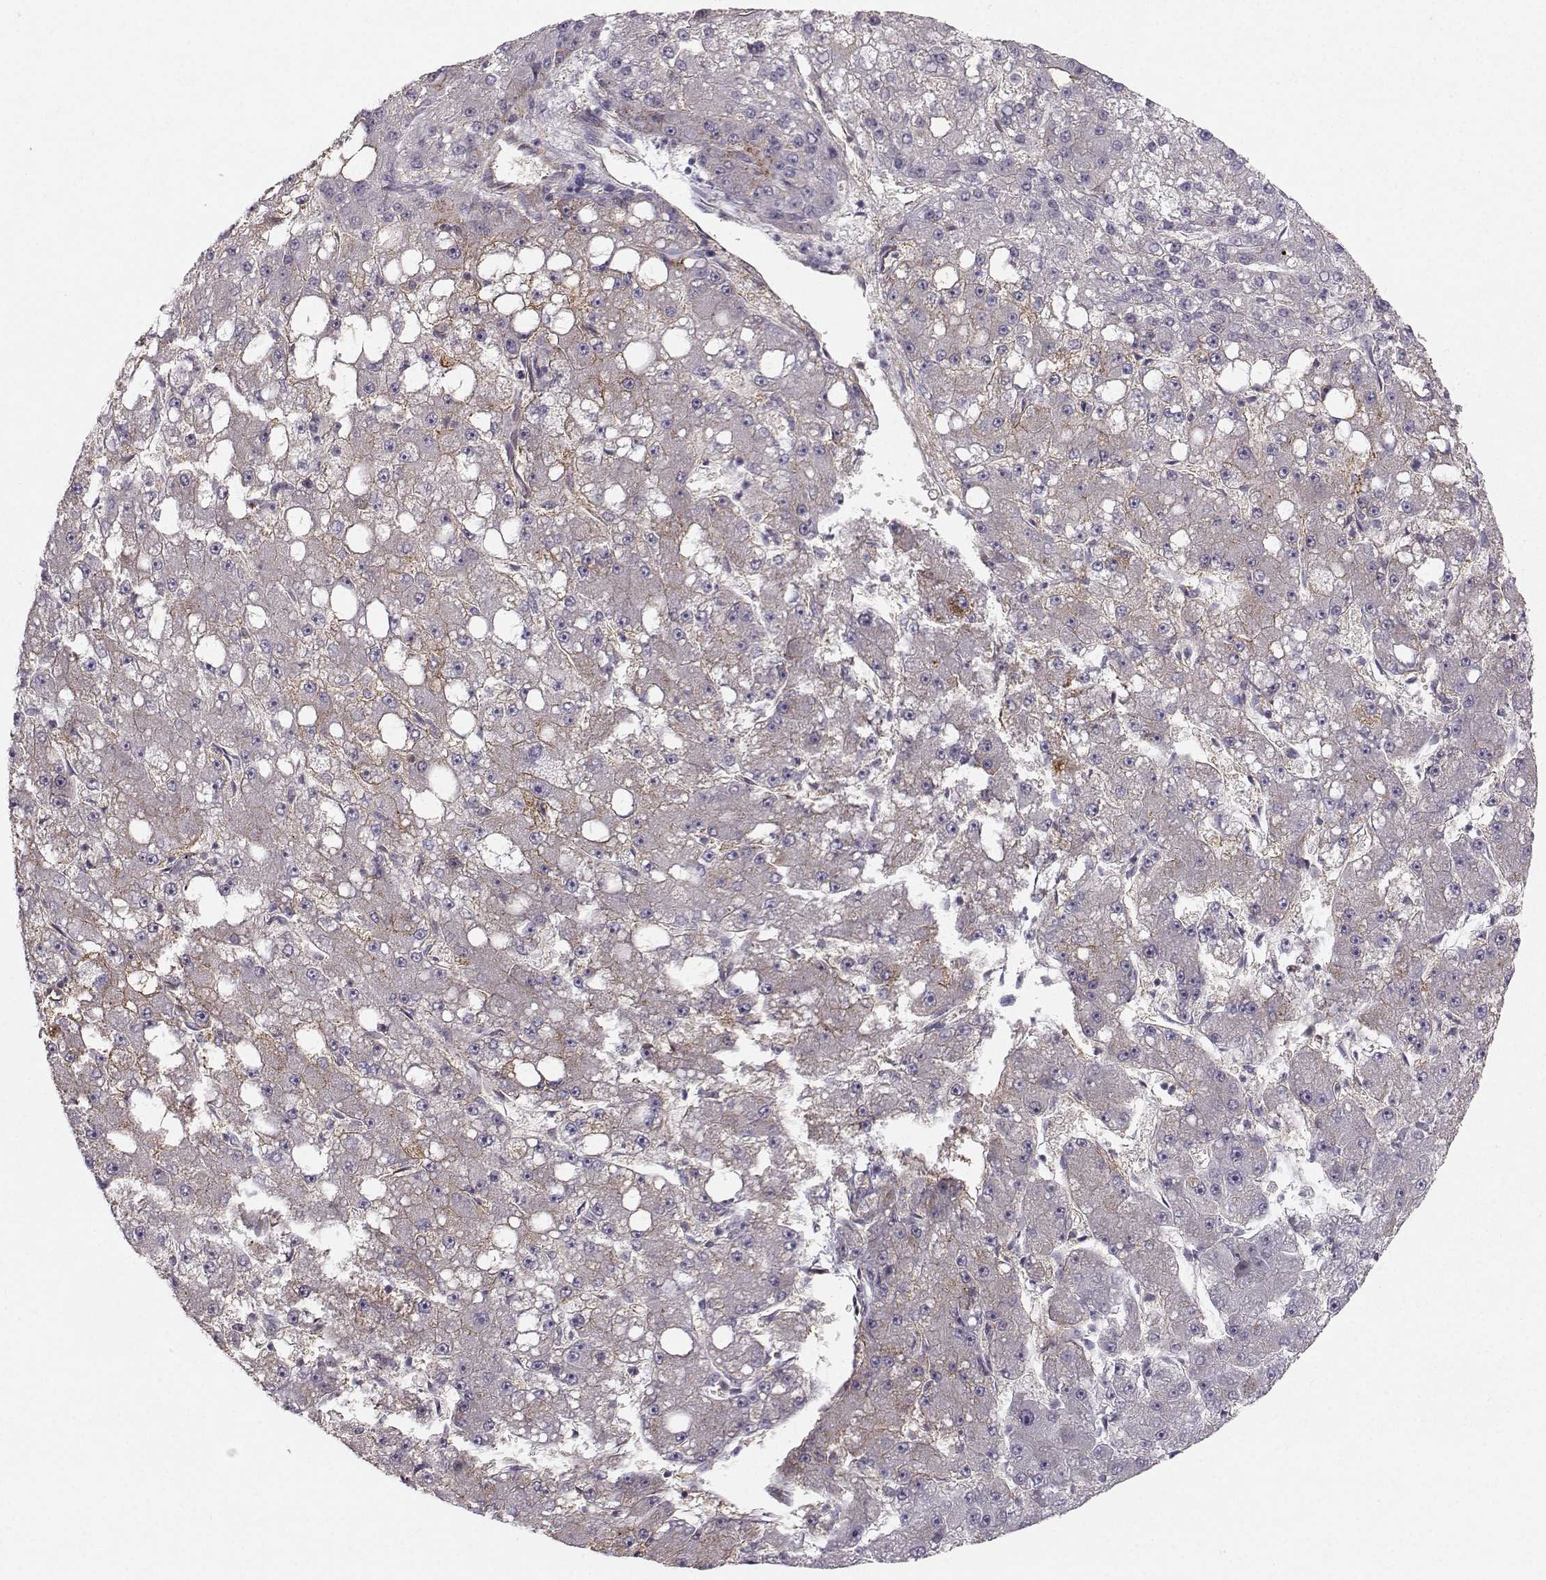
{"staining": {"intensity": "negative", "quantity": "none", "location": "none"}, "tissue": "liver cancer", "cell_type": "Tumor cells", "image_type": "cancer", "snomed": [{"axis": "morphology", "description": "Carcinoma, Hepatocellular, NOS"}, {"axis": "topography", "description": "Liver"}], "caption": "This histopathology image is of liver cancer (hepatocellular carcinoma) stained with IHC to label a protein in brown with the nuclei are counter-stained blue. There is no positivity in tumor cells.", "gene": "OPRD1", "patient": {"sex": "male", "age": 67}}